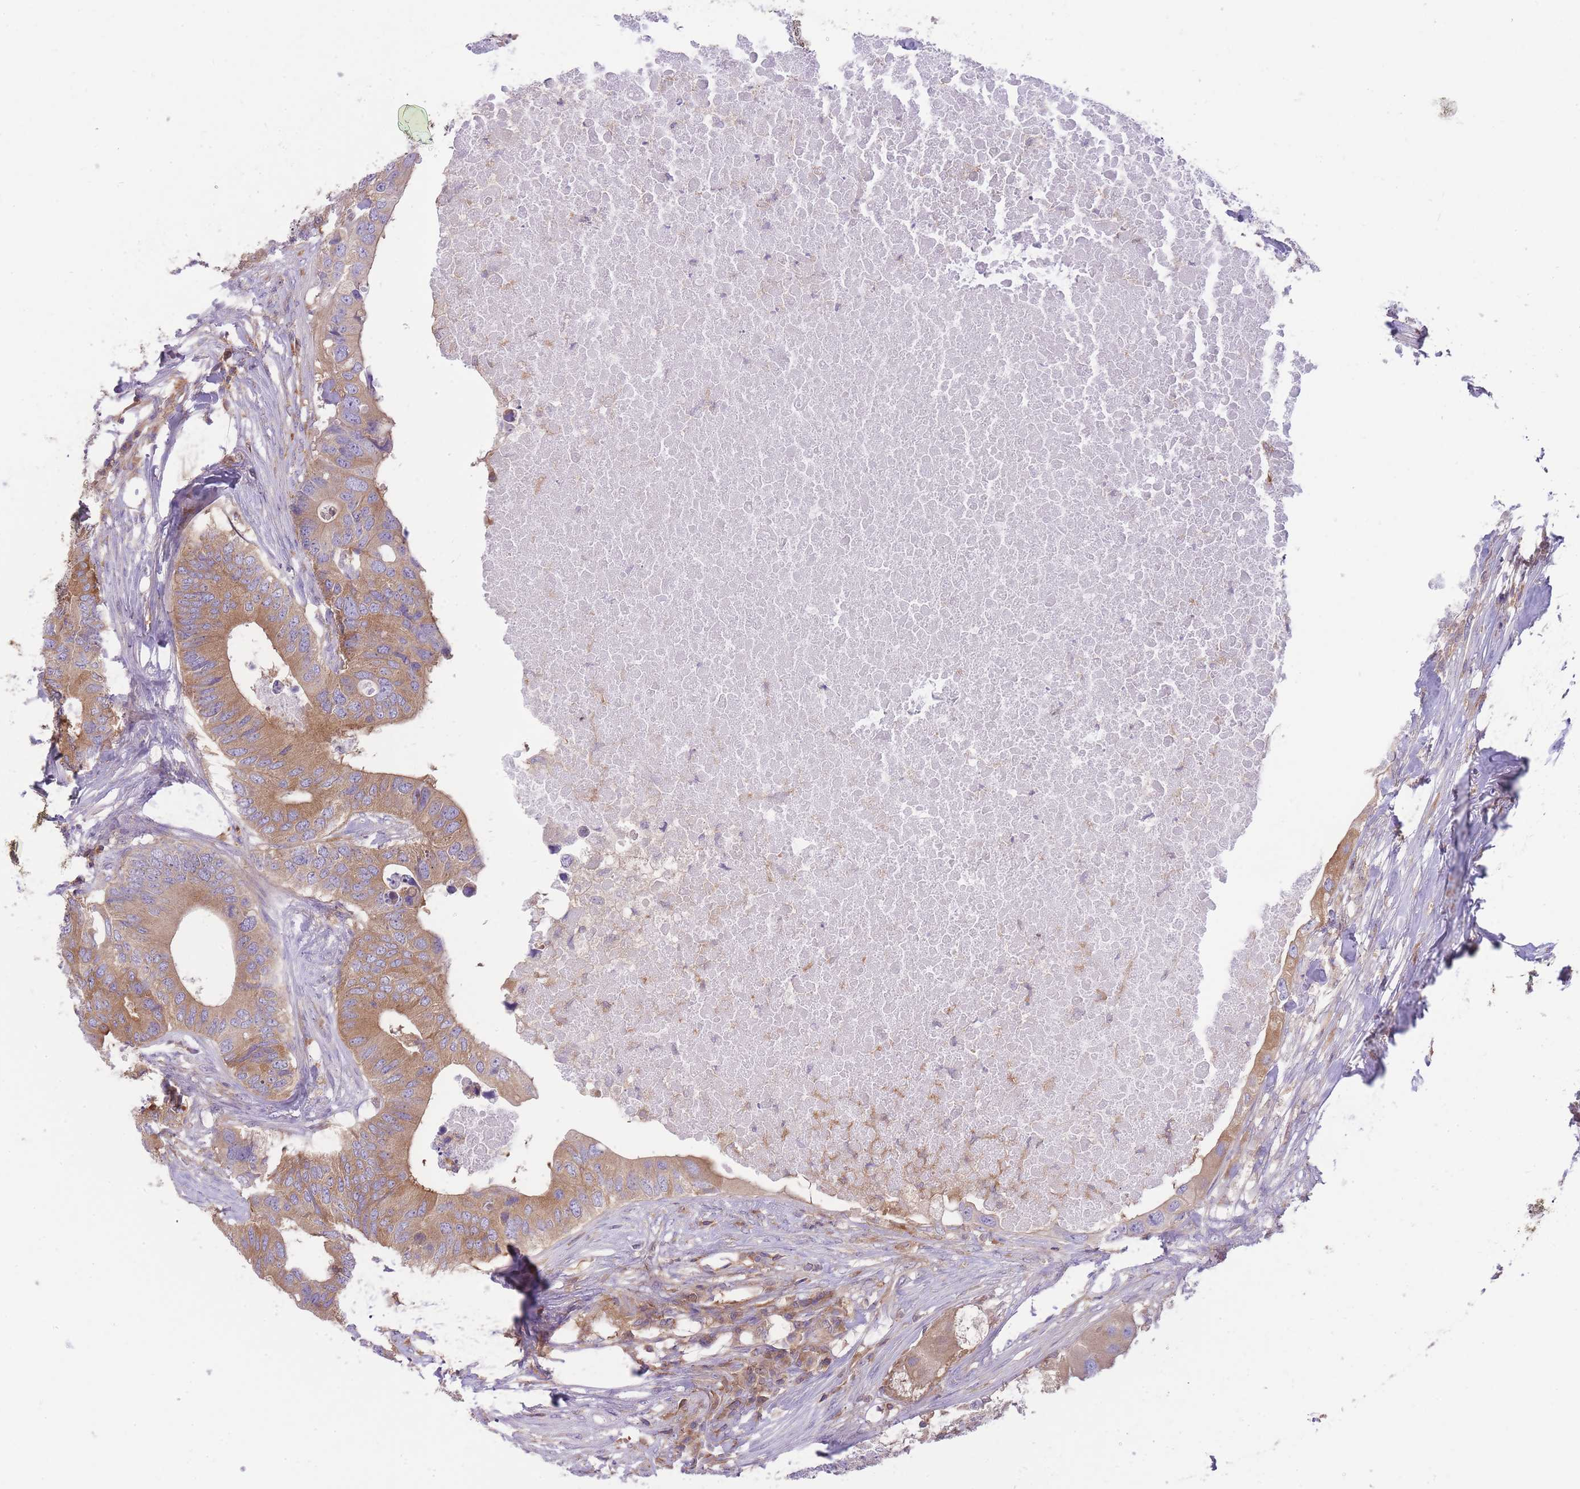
{"staining": {"intensity": "moderate", "quantity": "25%-75%", "location": "cytoplasmic/membranous"}, "tissue": "colorectal cancer", "cell_type": "Tumor cells", "image_type": "cancer", "snomed": [{"axis": "morphology", "description": "Adenocarcinoma, NOS"}, {"axis": "topography", "description": "Colon"}], "caption": "Immunohistochemical staining of colorectal cancer demonstrates medium levels of moderate cytoplasmic/membranous positivity in about 25%-75% of tumor cells.", "gene": "PRKAR1A", "patient": {"sex": "male", "age": 71}}